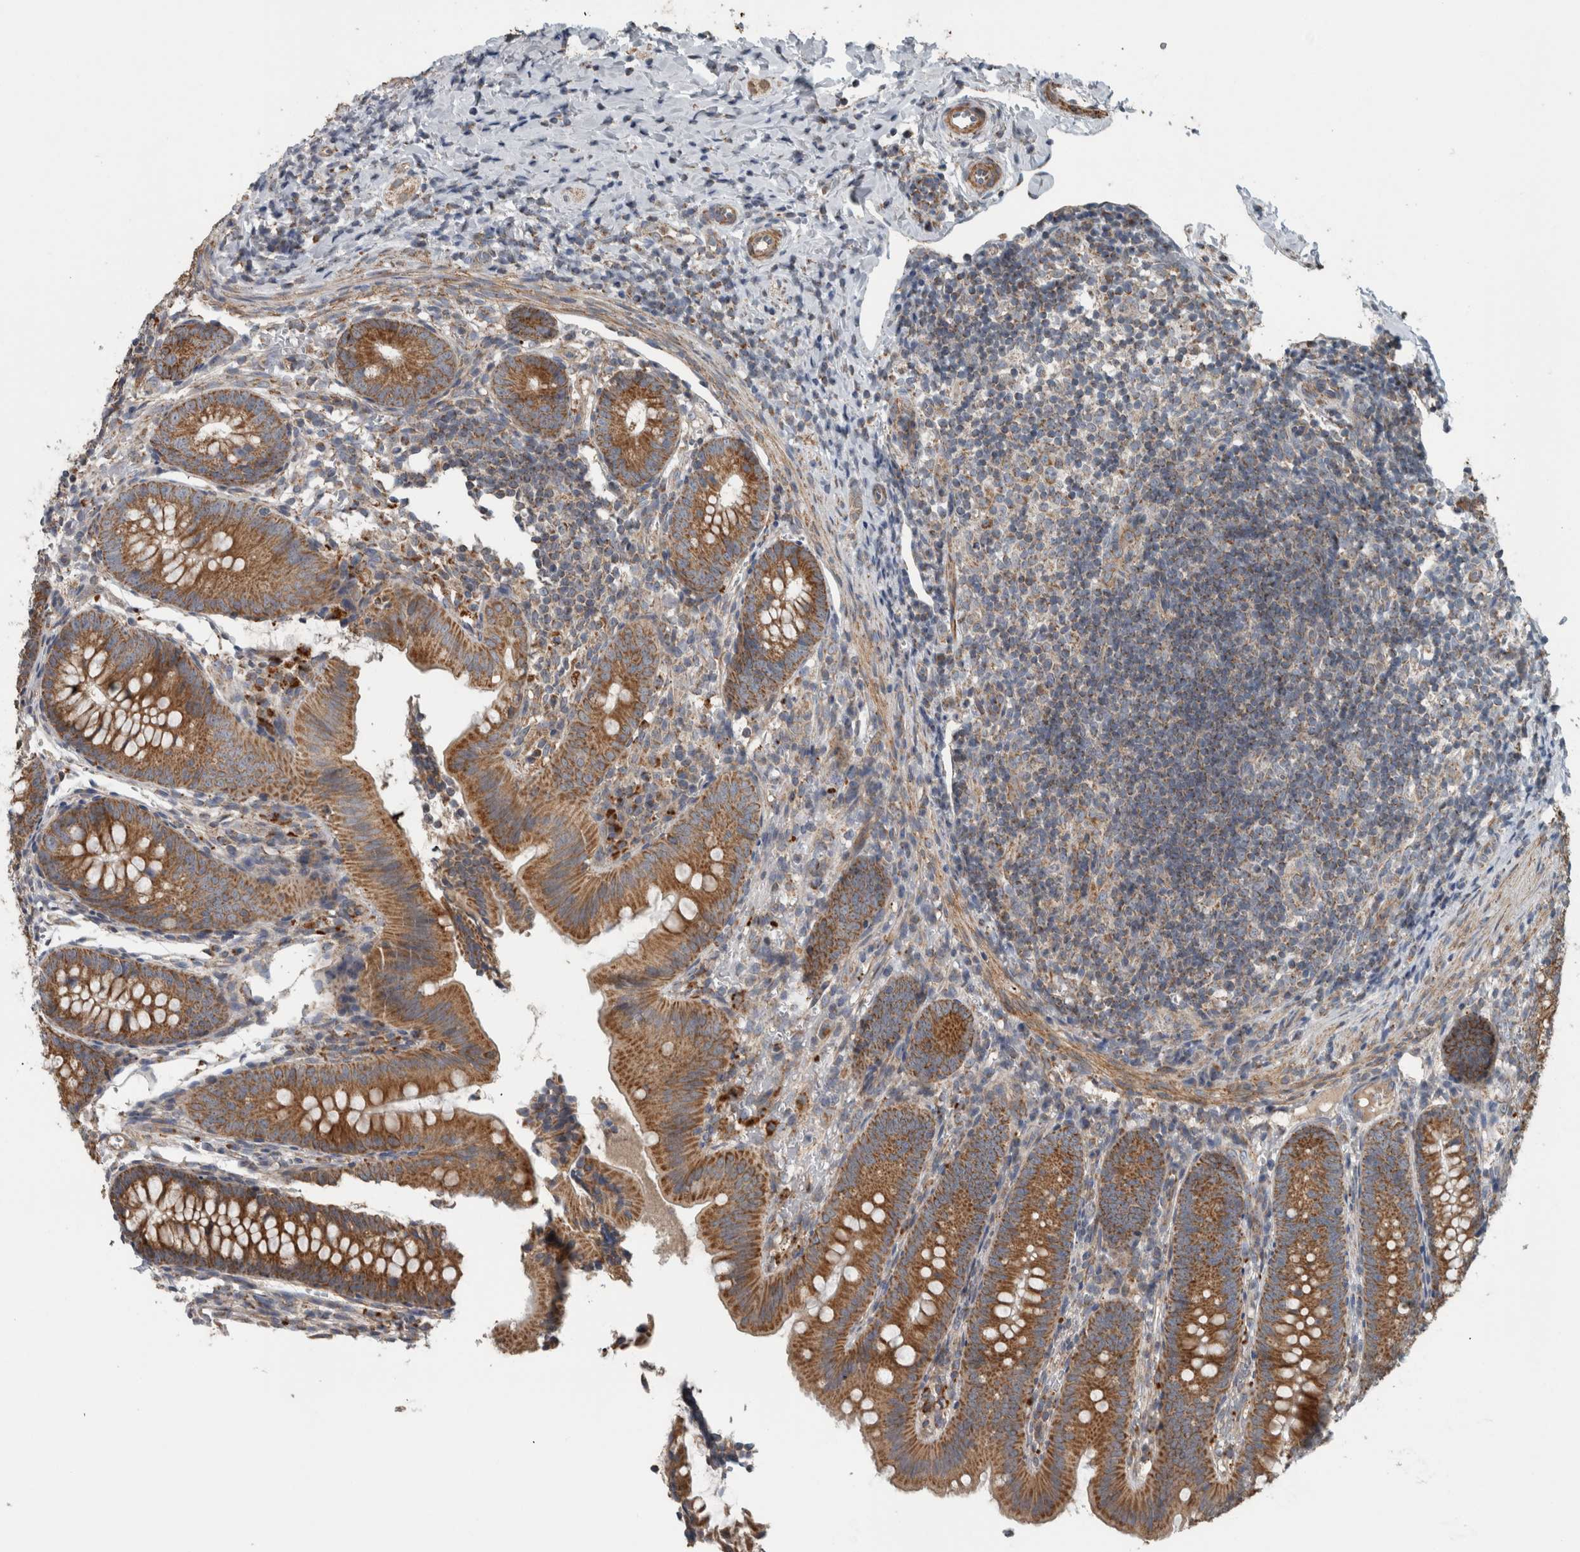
{"staining": {"intensity": "moderate", "quantity": ">75%", "location": "cytoplasmic/membranous"}, "tissue": "appendix", "cell_type": "Glandular cells", "image_type": "normal", "snomed": [{"axis": "morphology", "description": "Normal tissue, NOS"}, {"axis": "topography", "description": "Appendix"}], "caption": "Protein positivity by IHC exhibits moderate cytoplasmic/membranous expression in about >75% of glandular cells in benign appendix.", "gene": "ARMC1", "patient": {"sex": "male", "age": 1}}